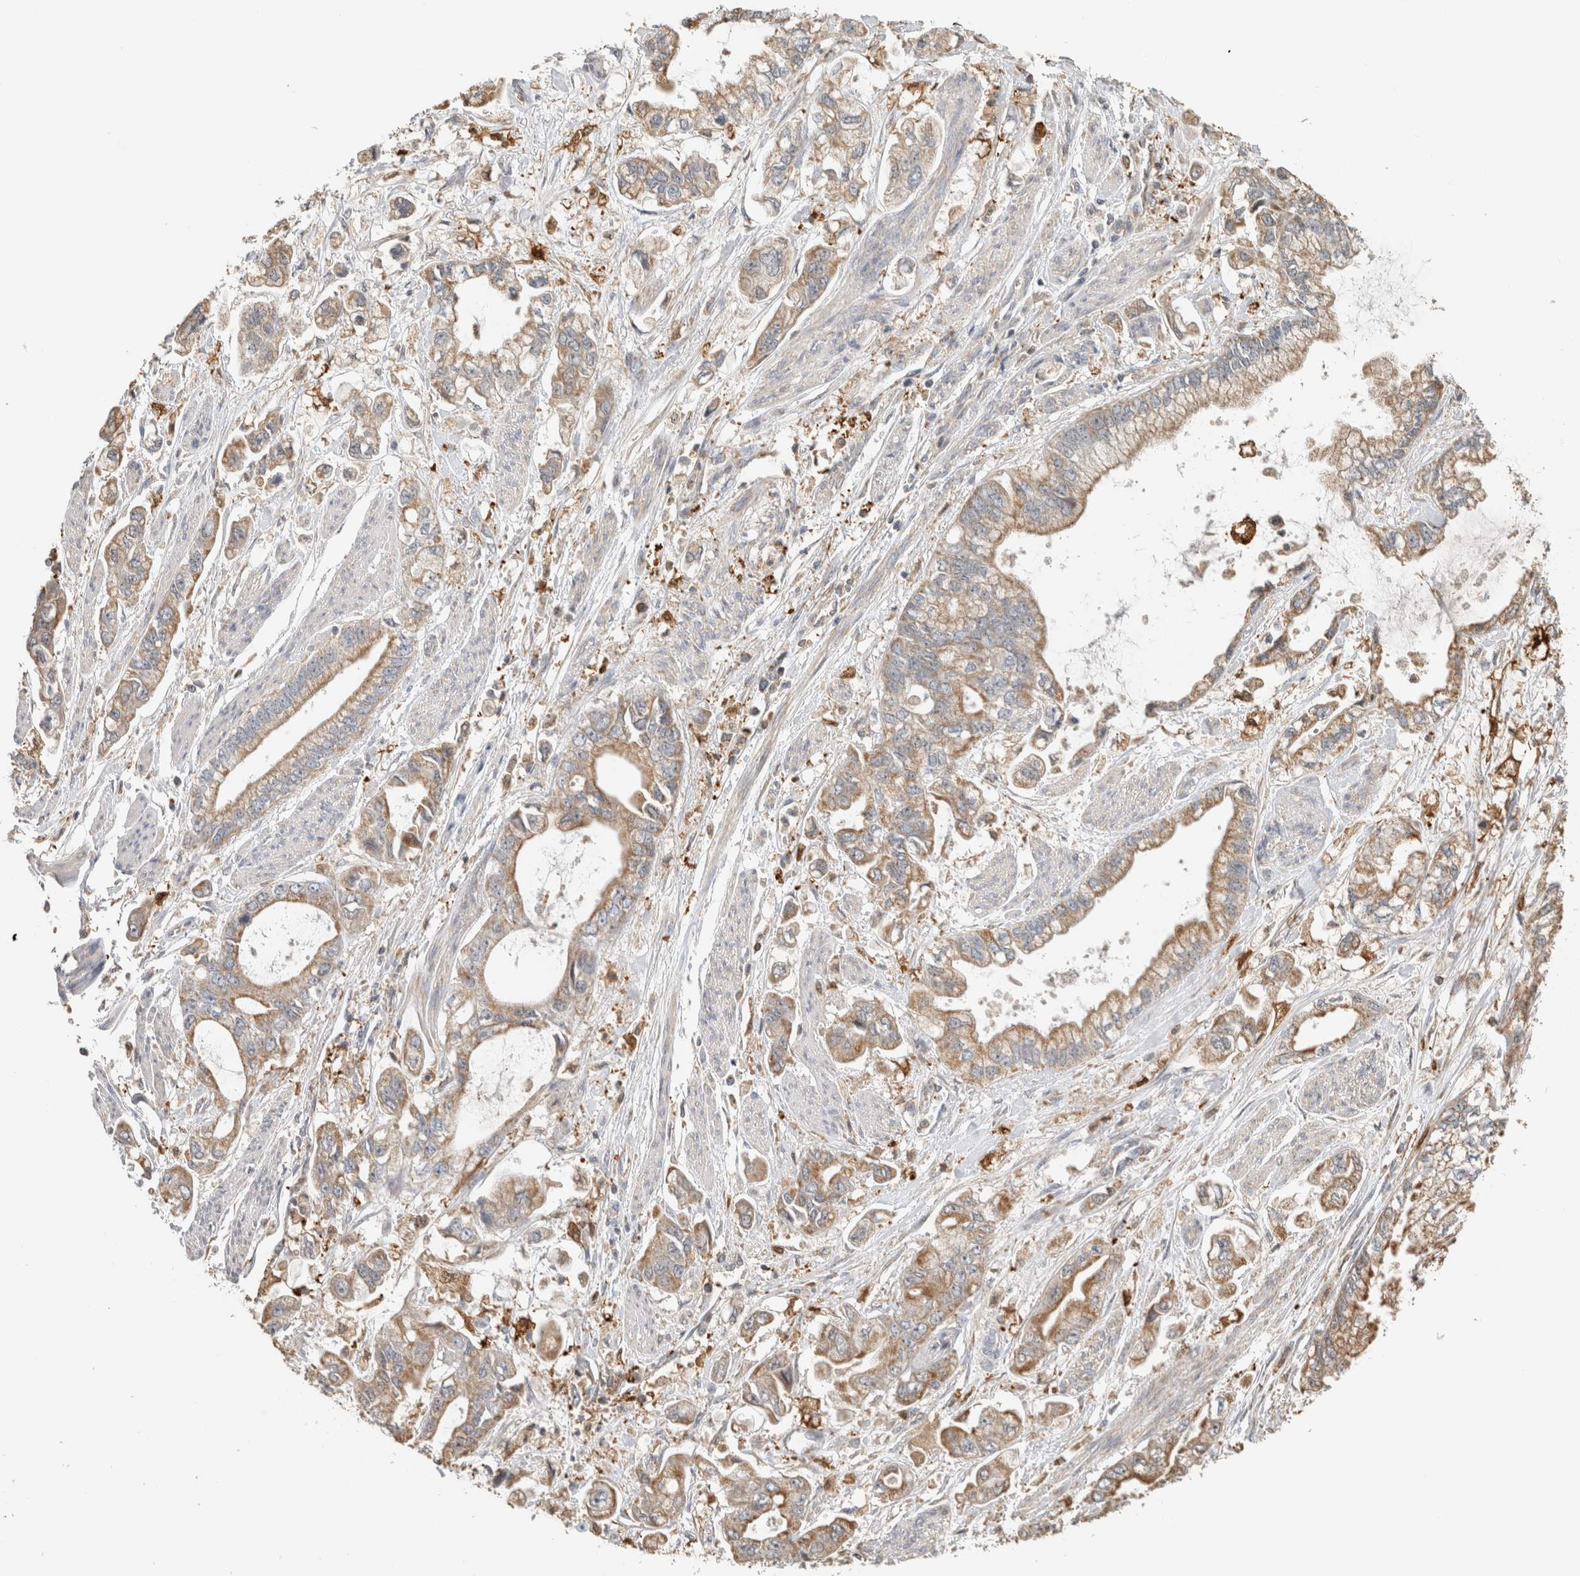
{"staining": {"intensity": "weak", "quantity": ">75%", "location": "cytoplasmic/membranous"}, "tissue": "stomach cancer", "cell_type": "Tumor cells", "image_type": "cancer", "snomed": [{"axis": "morphology", "description": "Normal tissue, NOS"}, {"axis": "morphology", "description": "Adenocarcinoma, NOS"}, {"axis": "topography", "description": "Stomach"}], "caption": "IHC staining of stomach cancer (adenocarcinoma), which reveals low levels of weak cytoplasmic/membranous staining in about >75% of tumor cells indicating weak cytoplasmic/membranous protein expression. The staining was performed using DAB (3,3'-diaminobenzidine) (brown) for protein detection and nuclei were counterstained in hematoxylin (blue).", "gene": "CAPG", "patient": {"sex": "male", "age": 62}}